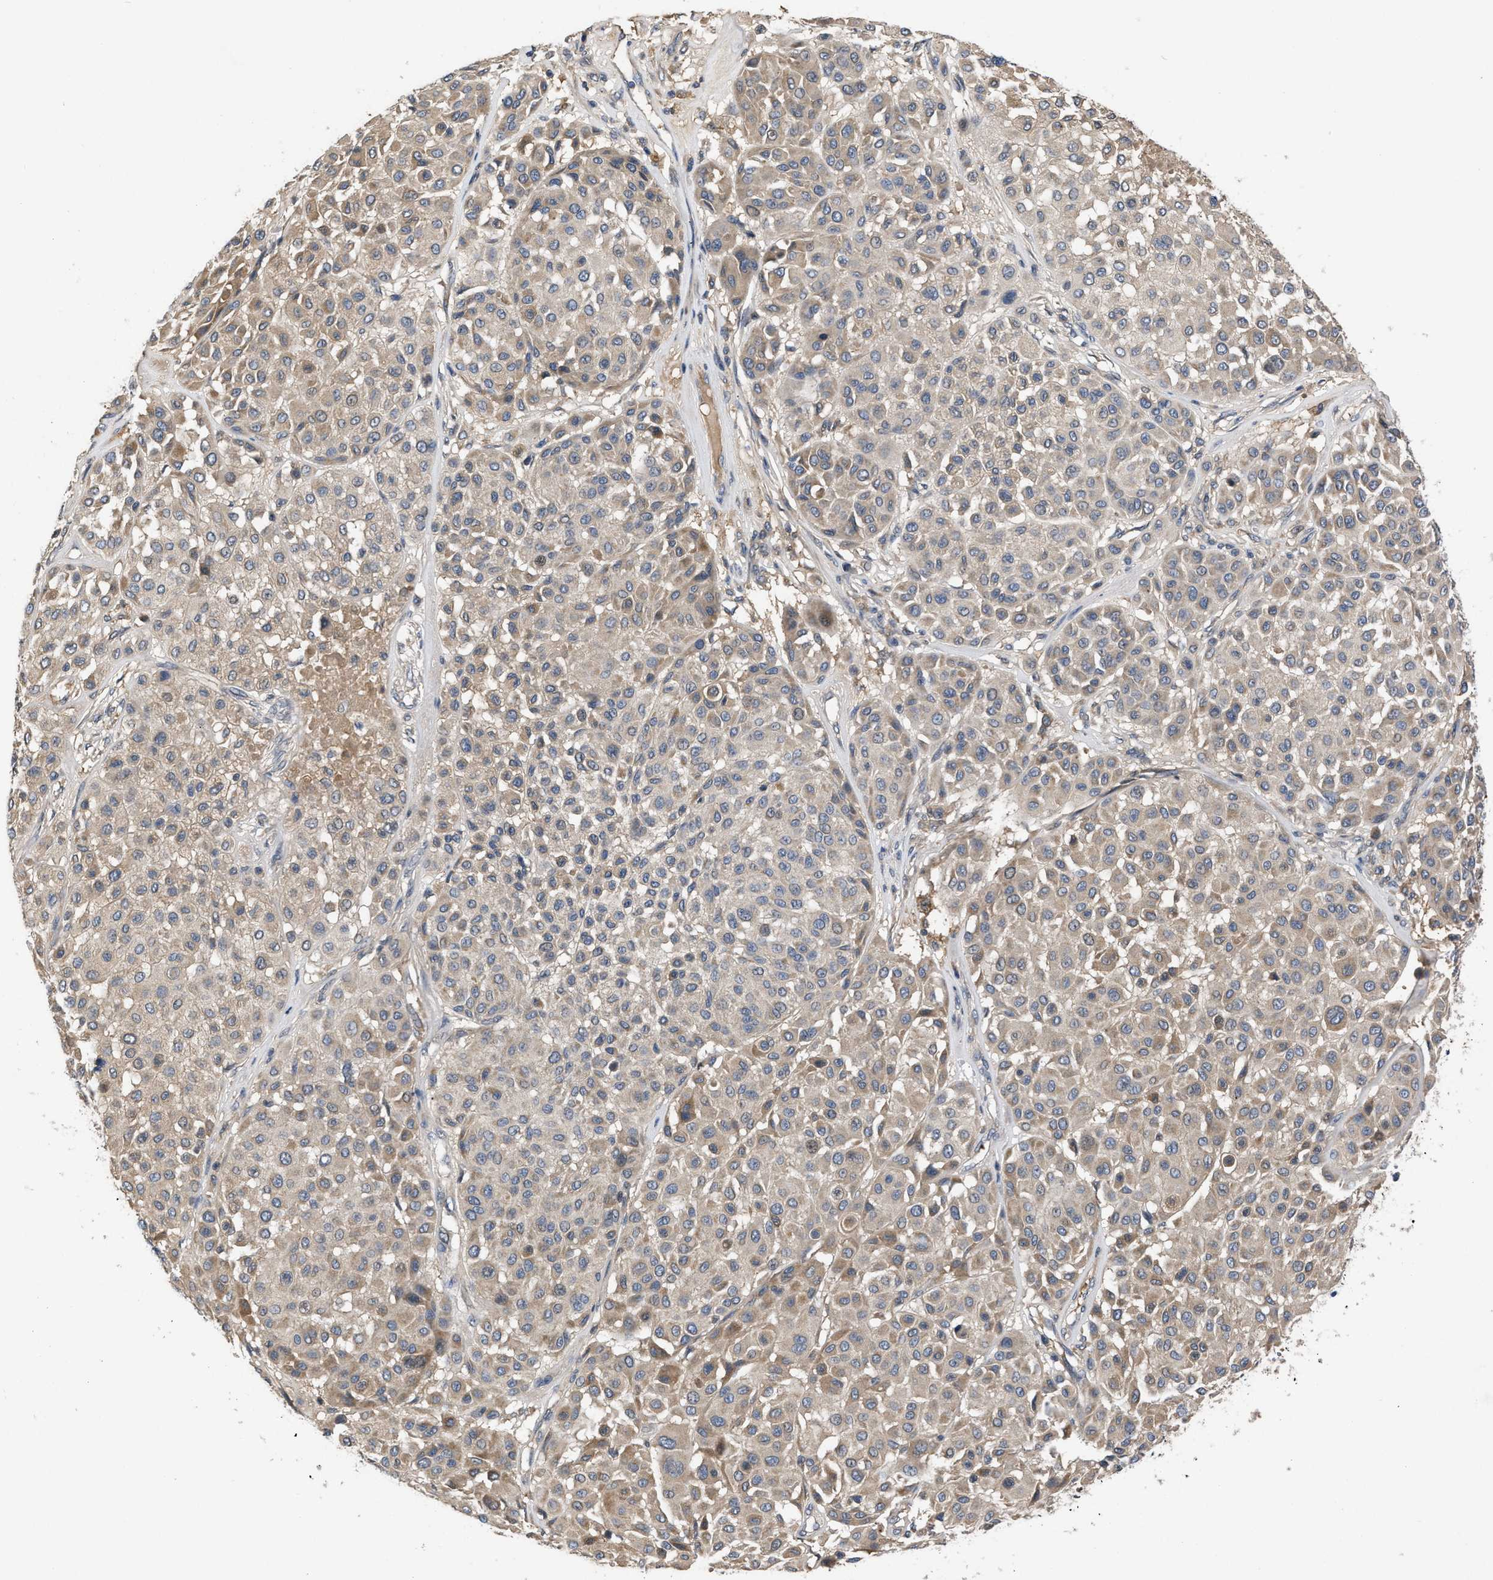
{"staining": {"intensity": "weak", "quantity": ">75%", "location": "cytoplasmic/membranous"}, "tissue": "melanoma", "cell_type": "Tumor cells", "image_type": "cancer", "snomed": [{"axis": "morphology", "description": "Malignant melanoma, Metastatic site"}, {"axis": "topography", "description": "Soft tissue"}], "caption": "Immunohistochemical staining of malignant melanoma (metastatic site) demonstrates low levels of weak cytoplasmic/membranous staining in approximately >75% of tumor cells. The staining was performed using DAB, with brown indicating positive protein expression. Nuclei are stained blue with hematoxylin.", "gene": "VPS4A", "patient": {"sex": "male", "age": 41}}